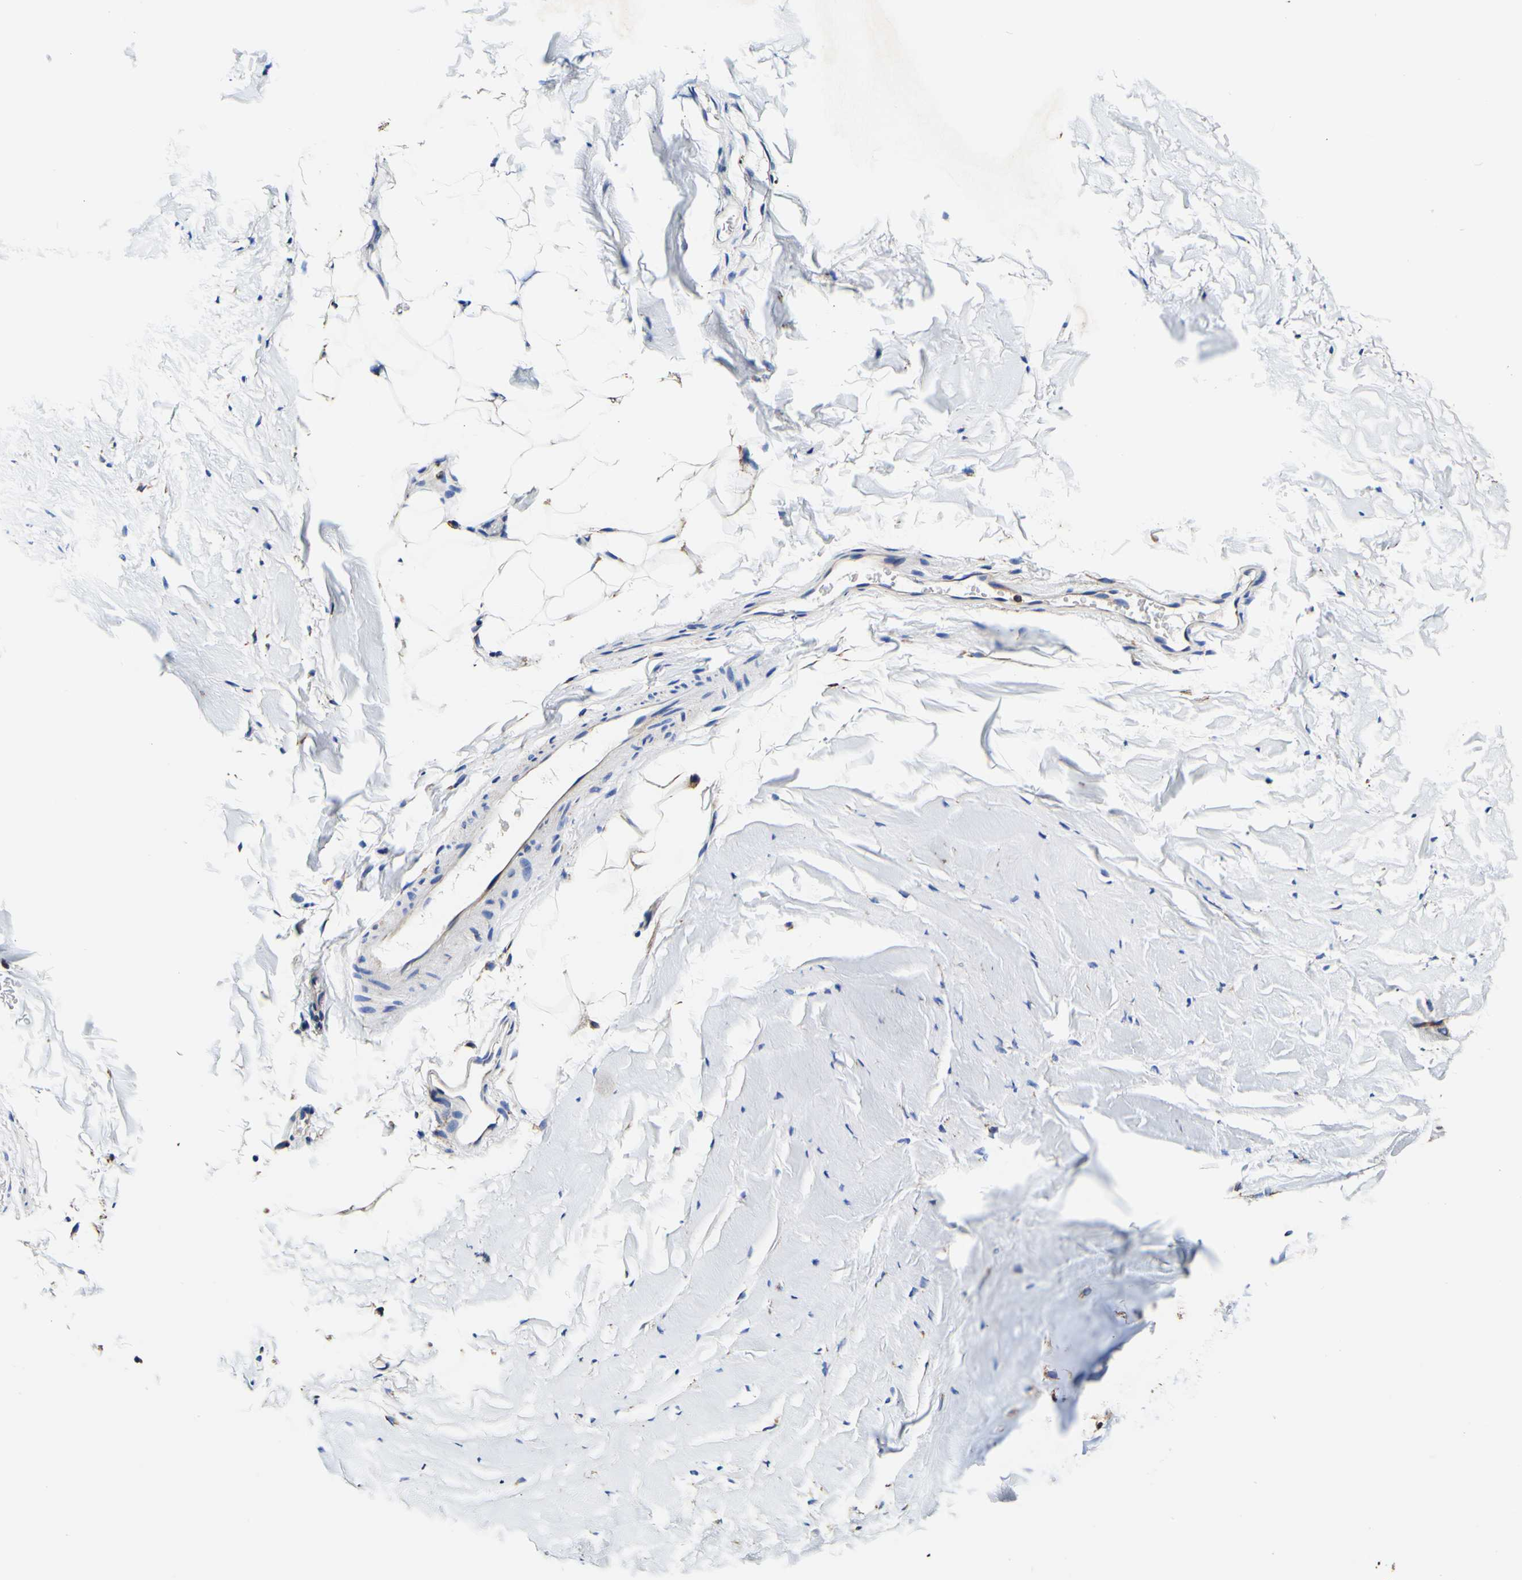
{"staining": {"intensity": "moderate", "quantity": "25%-75%", "location": "cytoplasmic/membranous"}, "tissue": "adipose tissue", "cell_type": "Adipocytes", "image_type": "normal", "snomed": [{"axis": "morphology", "description": "Normal tissue, NOS"}, {"axis": "topography", "description": "Cartilage tissue"}, {"axis": "topography", "description": "Bronchus"}], "caption": "Immunohistochemical staining of unremarkable adipose tissue demonstrates moderate cytoplasmic/membranous protein staining in about 25%-75% of adipocytes. (Brightfield microscopy of DAB IHC at high magnification).", "gene": "P4HB", "patient": {"sex": "female", "age": 73}}